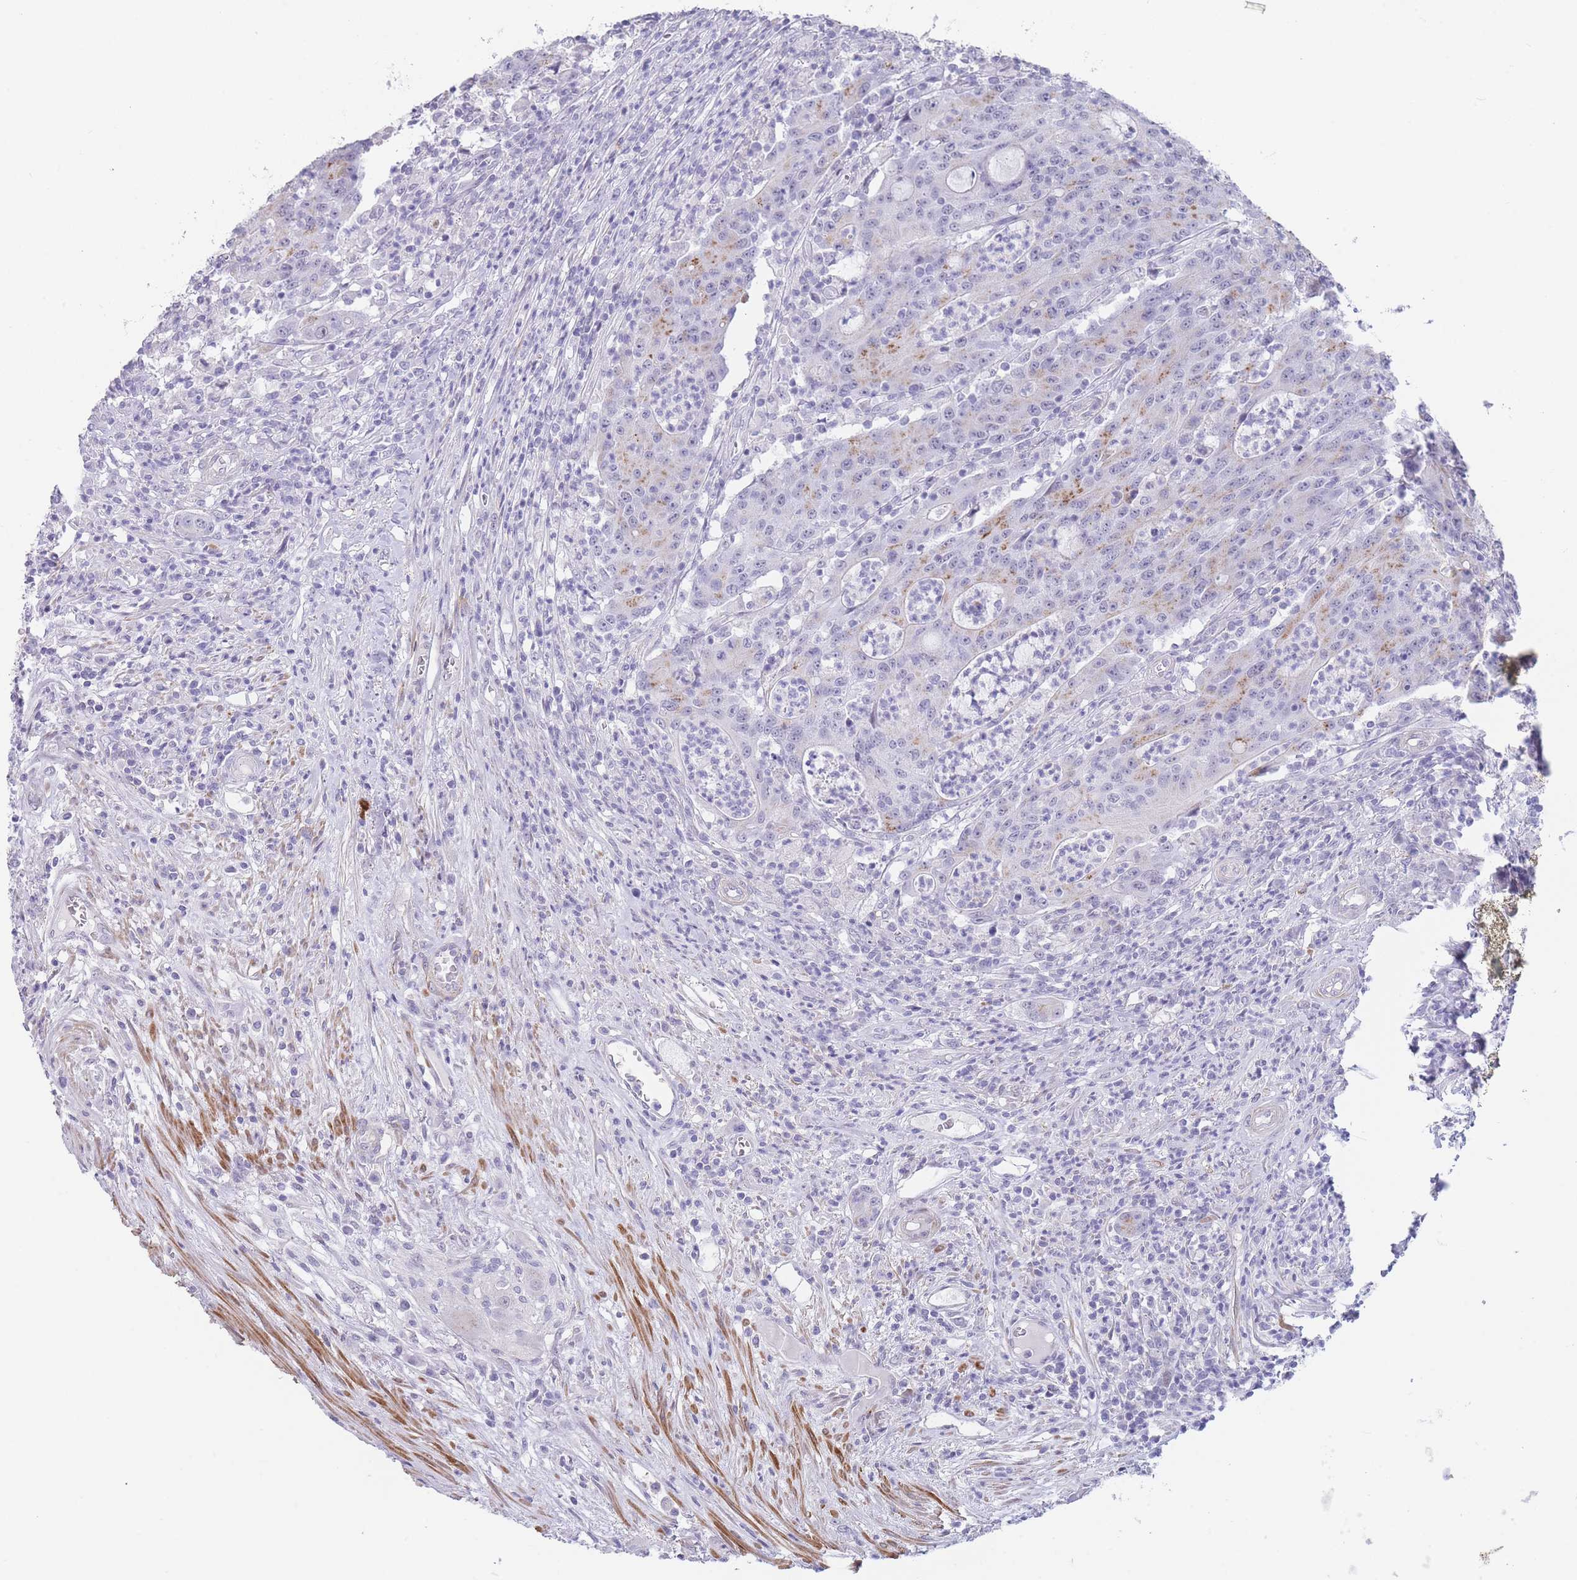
{"staining": {"intensity": "moderate", "quantity": "<25%", "location": "cytoplasmic/membranous"}, "tissue": "colorectal cancer", "cell_type": "Tumor cells", "image_type": "cancer", "snomed": [{"axis": "morphology", "description": "Adenocarcinoma, NOS"}, {"axis": "topography", "description": "Colon"}], "caption": "Immunohistochemistry of human colorectal cancer shows low levels of moderate cytoplasmic/membranous staining in about <25% of tumor cells. Immunohistochemistry stains the protein in brown and the nuclei are stained blue.", "gene": "ASAP3", "patient": {"sex": "male", "age": 83}}